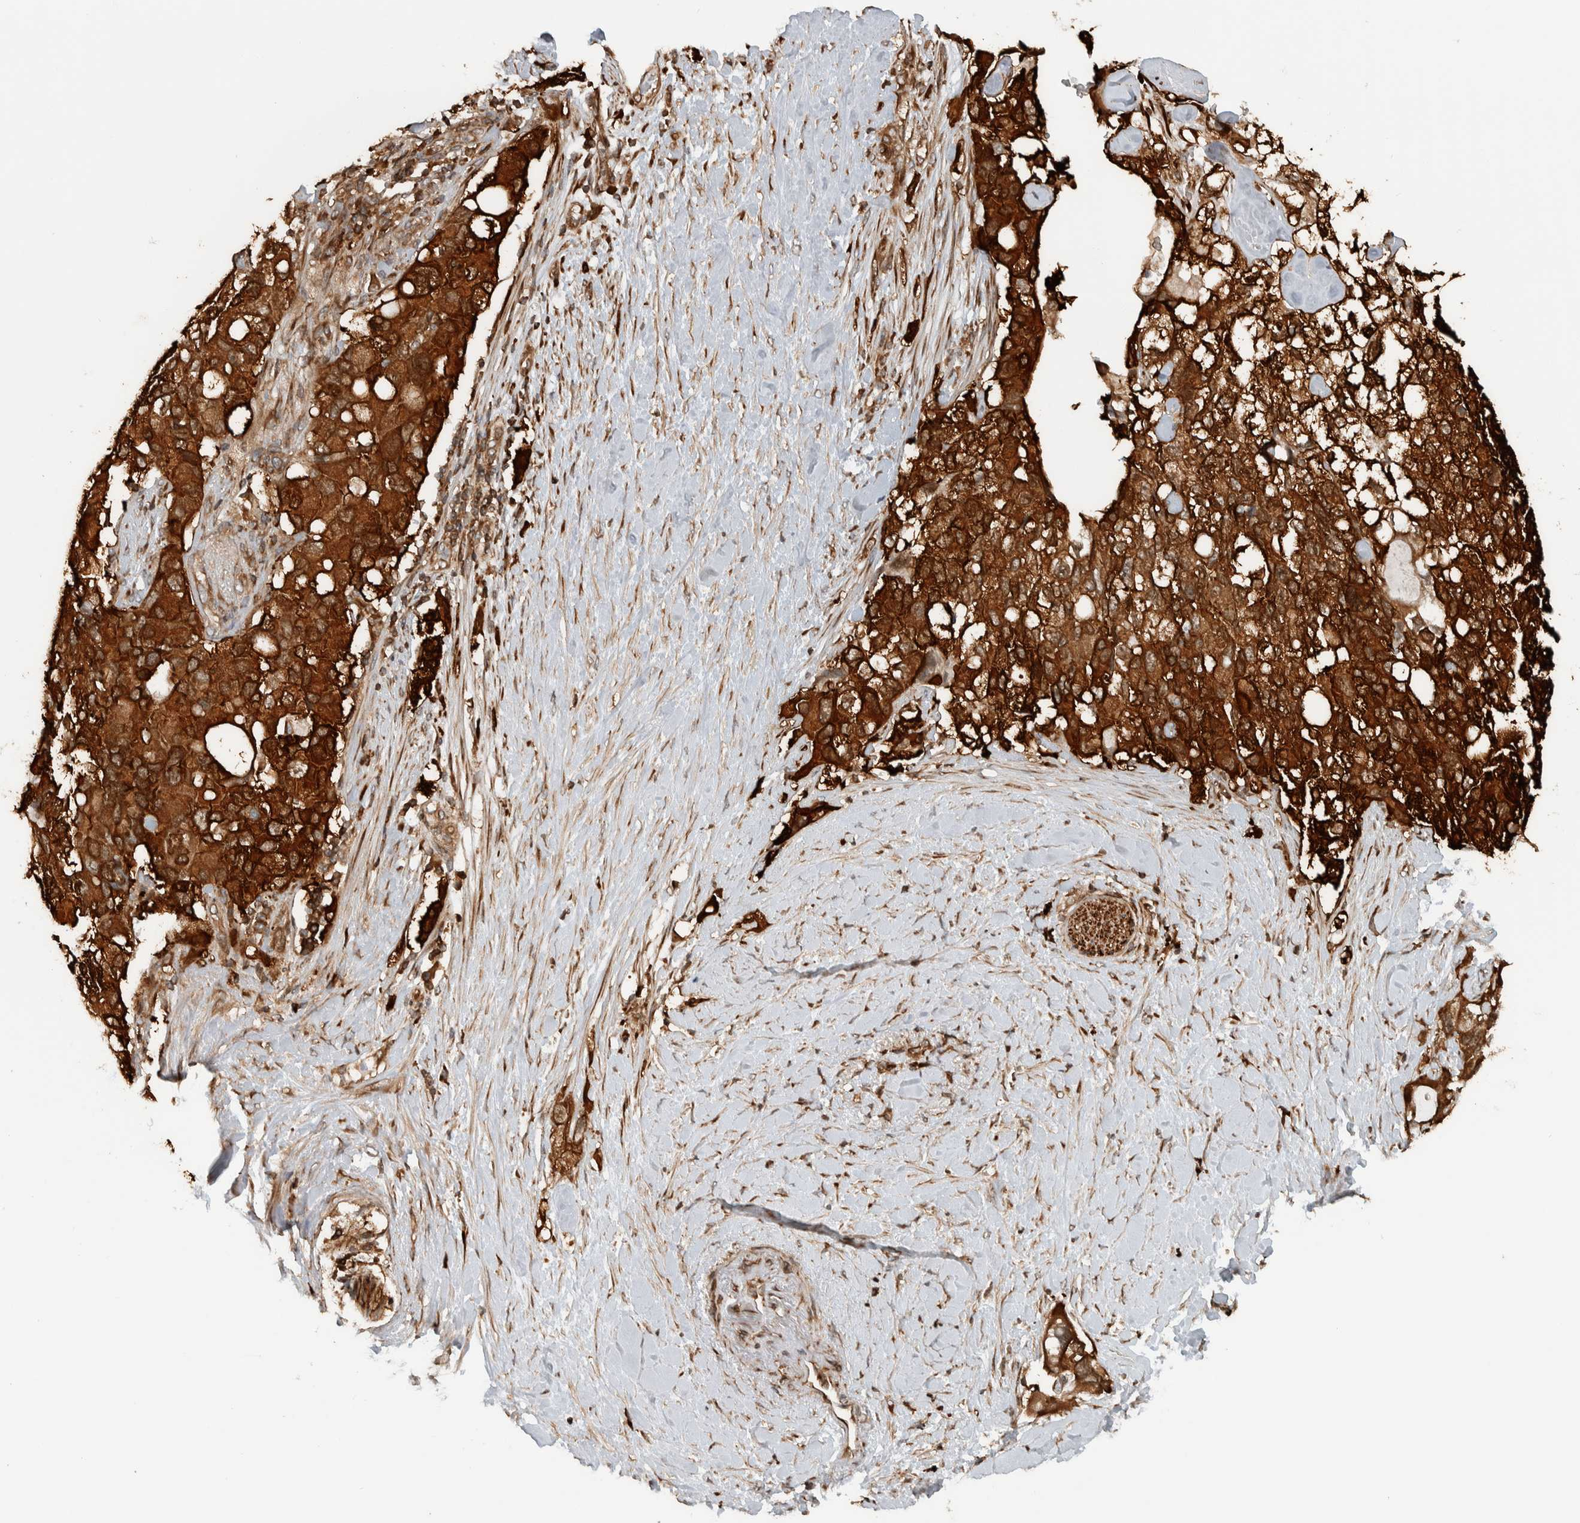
{"staining": {"intensity": "strong", "quantity": ">75%", "location": "cytoplasmic/membranous"}, "tissue": "pancreatic cancer", "cell_type": "Tumor cells", "image_type": "cancer", "snomed": [{"axis": "morphology", "description": "Adenocarcinoma, NOS"}, {"axis": "topography", "description": "Pancreas"}], "caption": "This is a micrograph of IHC staining of pancreatic cancer (adenocarcinoma), which shows strong expression in the cytoplasmic/membranous of tumor cells.", "gene": "CNTROB", "patient": {"sex": "female", "age": 56}}